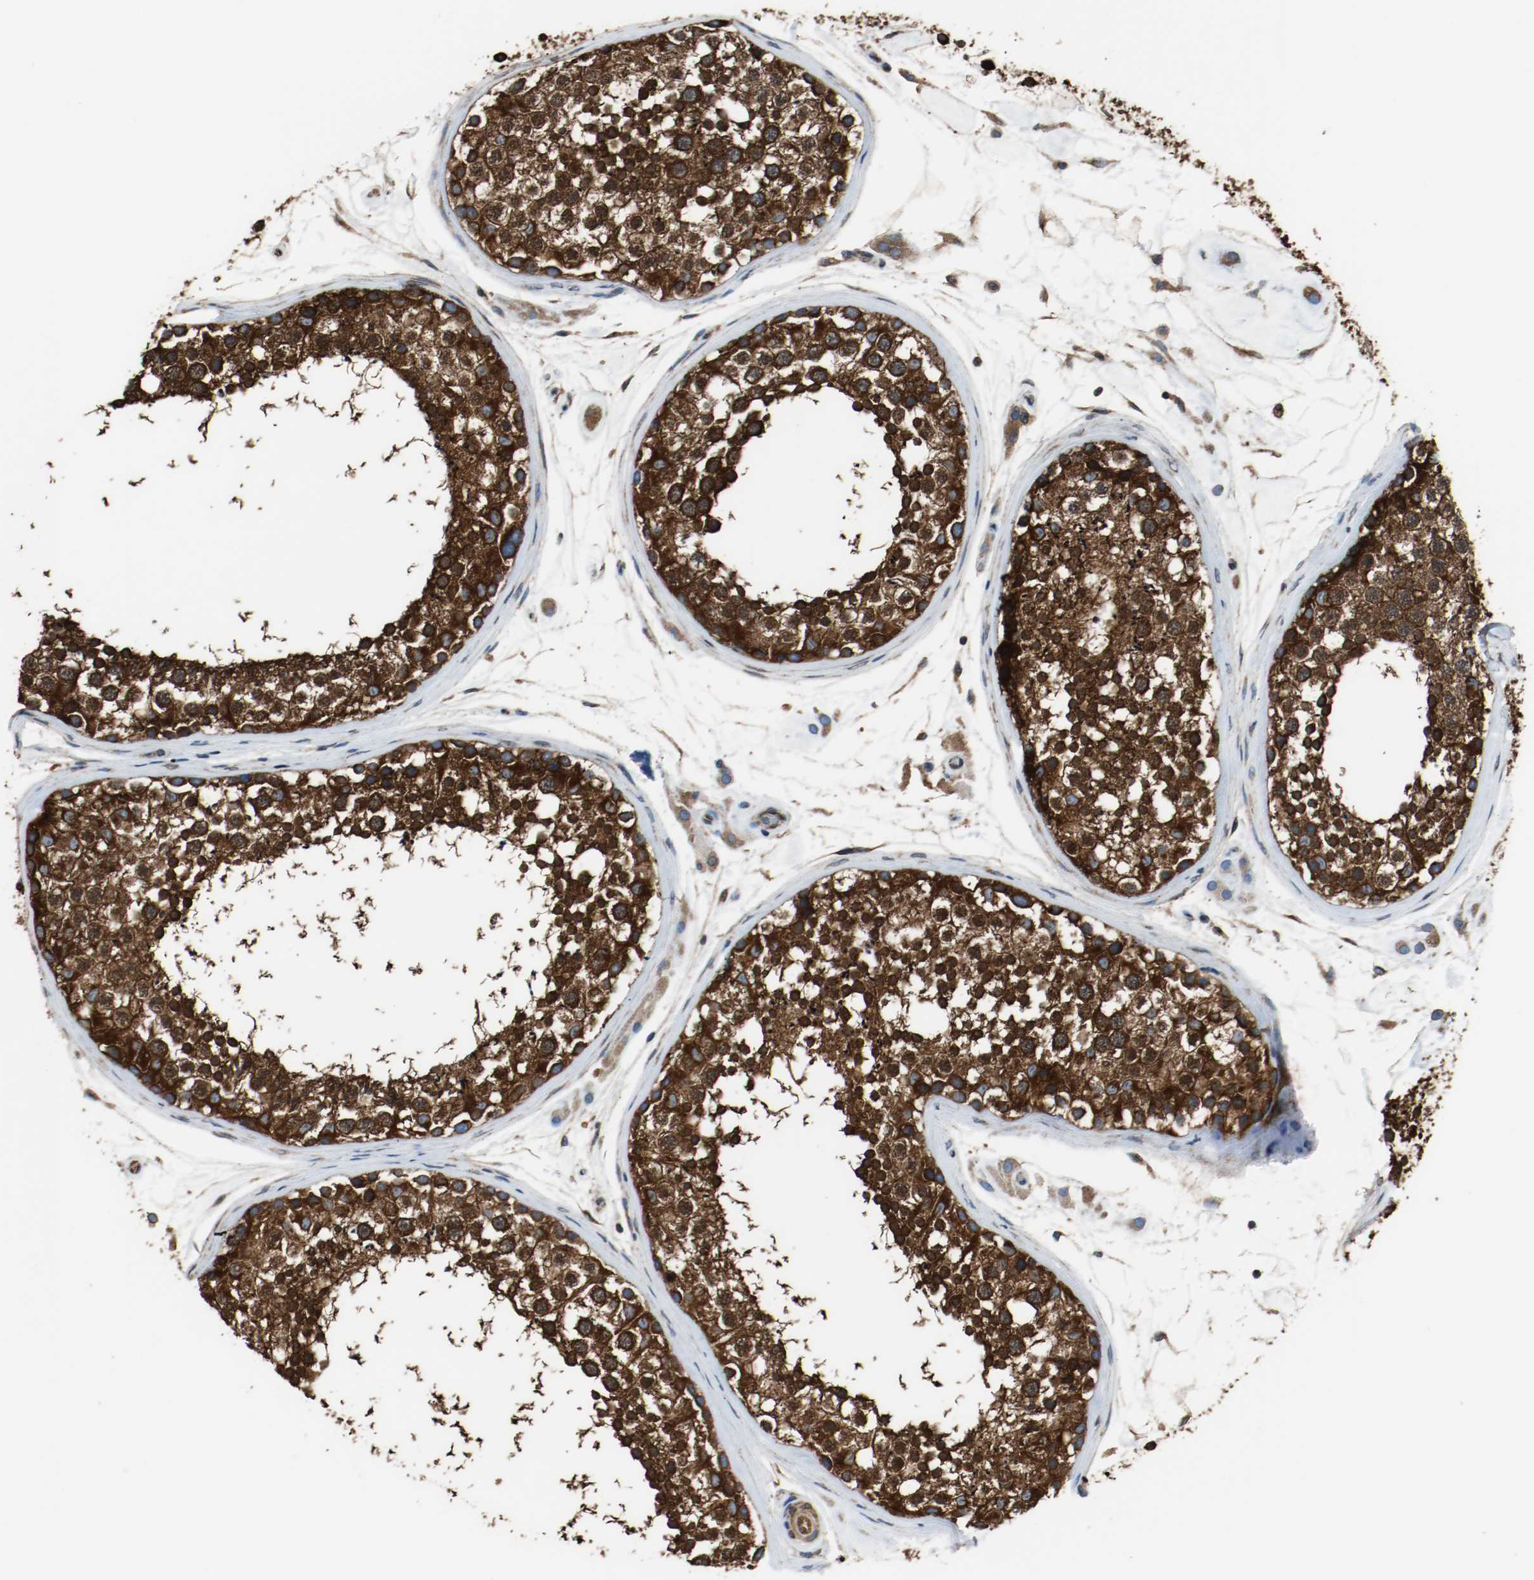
{"staining": {"intensity": "strong", "quantity": ">75%", "location": "cytoplasmic/membranous"}, "tissue": "testis", "cell_type": "Cells in seminiferous ducts", "image_type": "normal", "snomed": [{"axis": "morphology", "description": "Normal tissue, NOS"}, {"axis": "topography", "description": "Testis"}], "caption": "Testis stained with a brown dye reveals strong cytoplasmic/membranous positive positivity in approximately >75% of cells in seminiferous ducts.", "gene": "TUBA3D", "patient": {"sex": "male", "age": 46}}